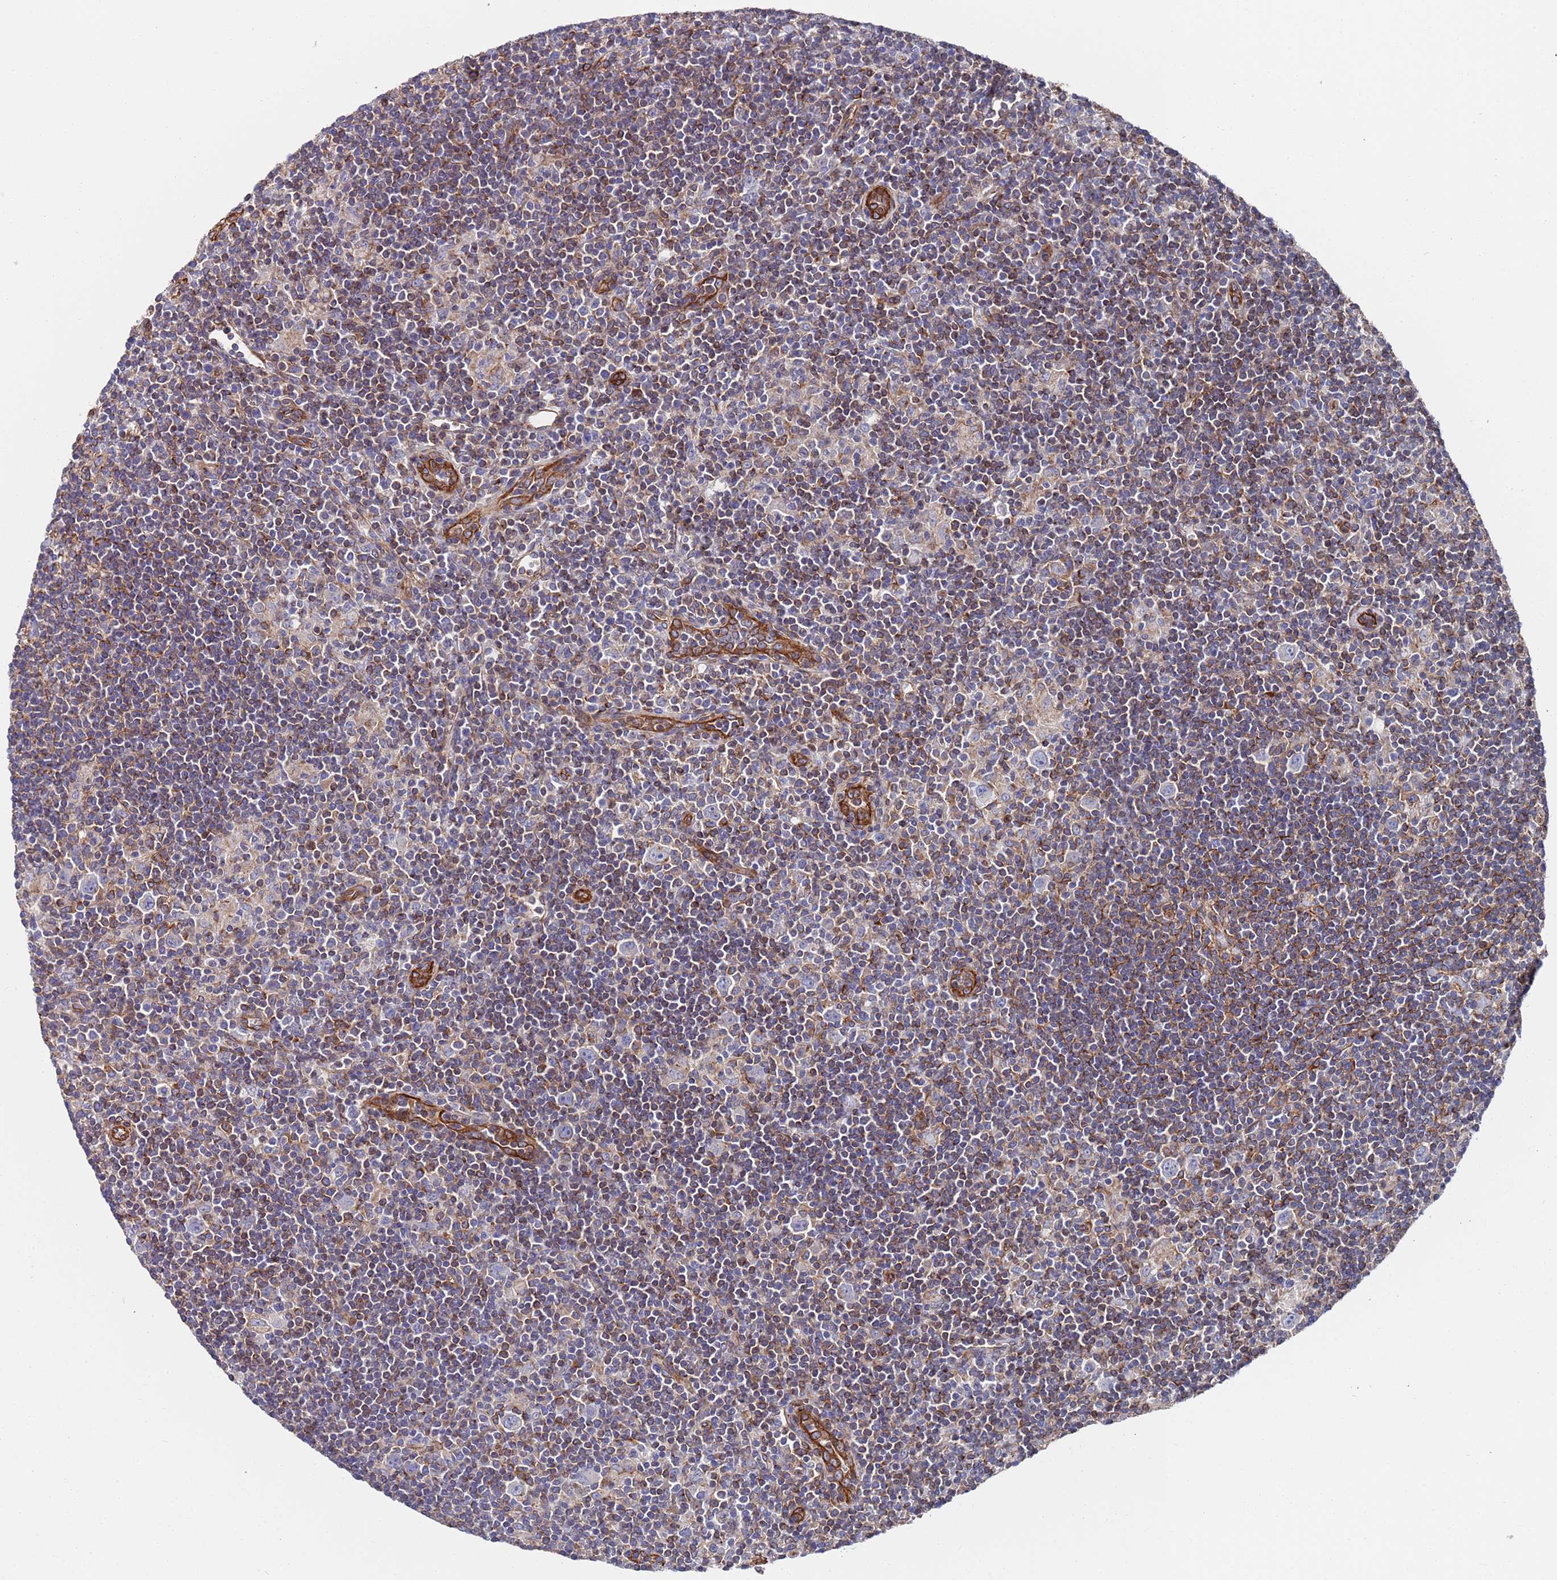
{"staining": {"intensity": "negative", "quantity": "none", "location": "none"}, "tissue": "lymphoma", "cell_type": "Tumor cells", "image_type": "cancer", "snomed": [{"axis": "morphology", "description": "Hodgkin's disease, NOS"}, {"axis": "topography", "description": "Lymph node"}], "caption": "Hodgkin's disease was stained to show a protein in brown. There is no significant expression in tumor cells. Nuclei are stained in blue.", "gene": "JAKMIP2", "patient": {"sex": "female", "age": 57}}